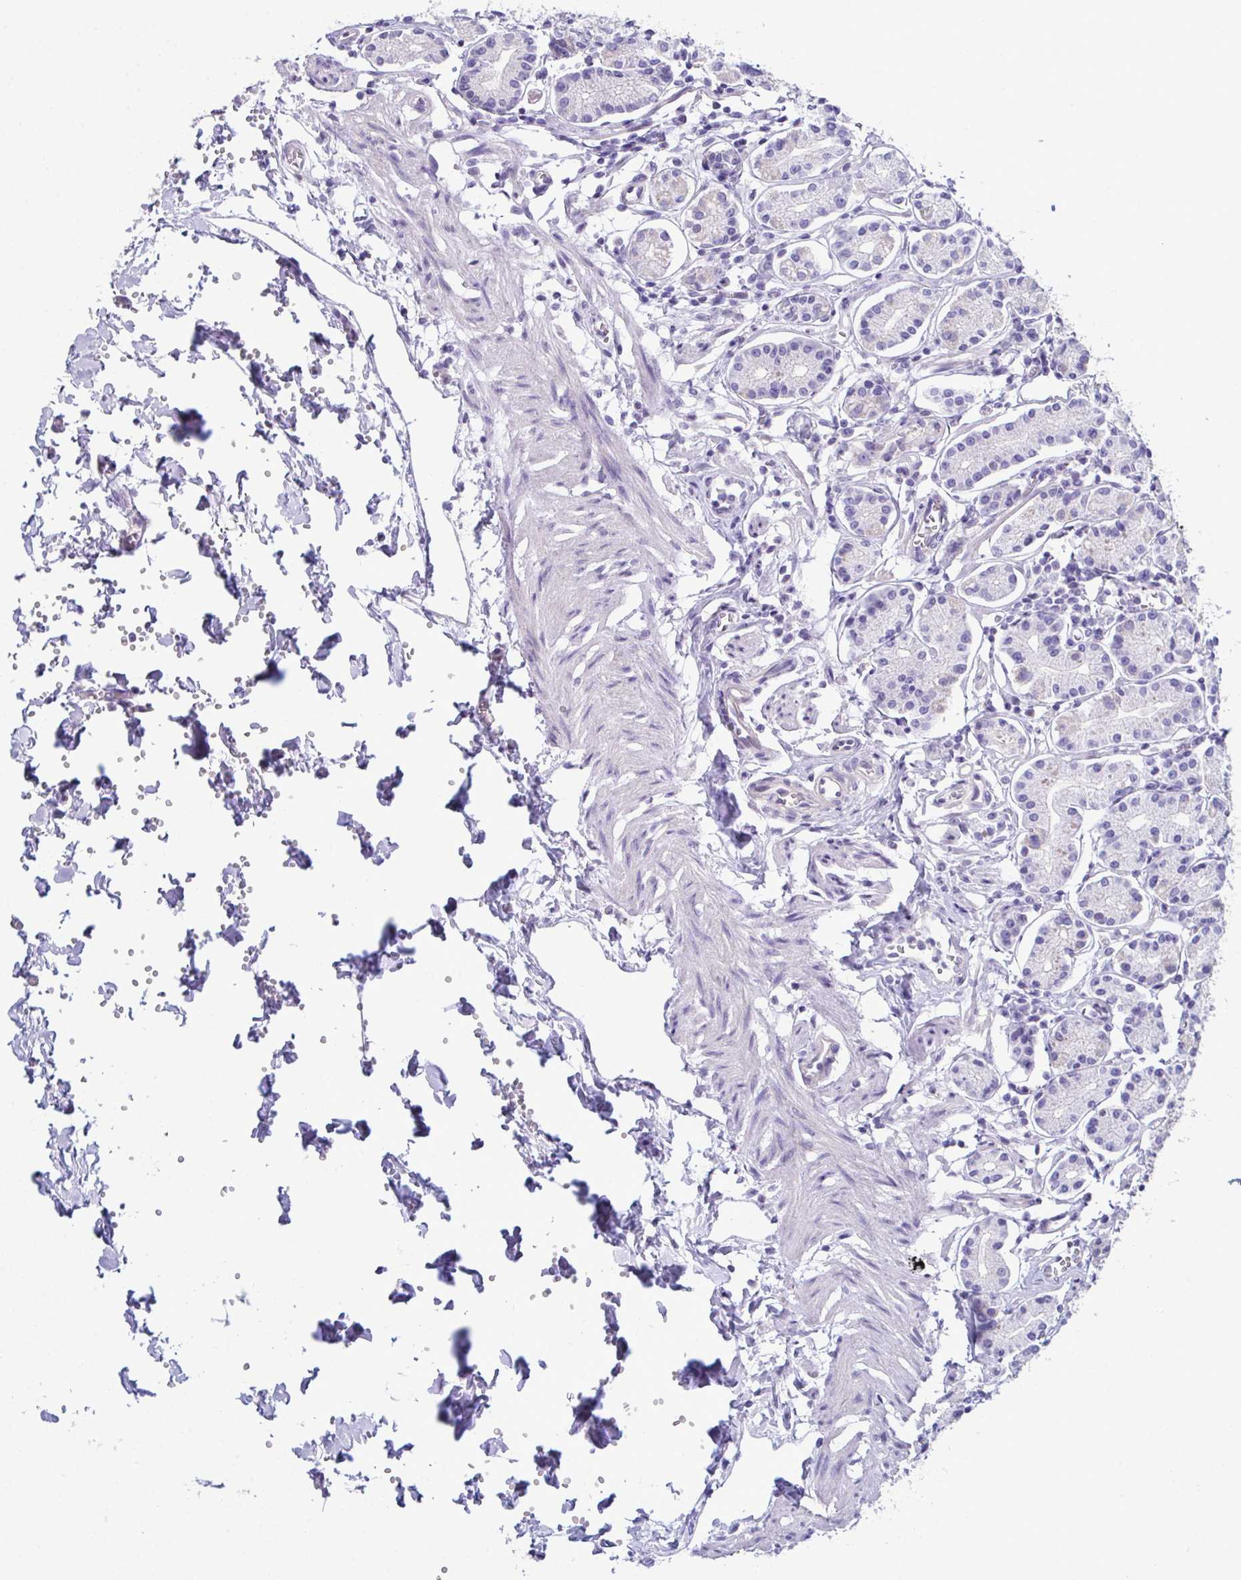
{"staining": {"intensity": "negative", "quantity": "none", "location": "none"}, "tissue": "stomach", "cell_type": "Glandular cells", "image_type": "normal", "snomed": [{"axis": "morphology", "description": "Normal tissue, NOS"}, {"axis": "topography", "description": "Stomach"}], "caption": "This is an immunohistochemistry micrograph of unremarkable human stomach. There is no expression in glandular cells.", "gene": "ATP6V0D2", "patient": {"sex": "female", "age": 62}}